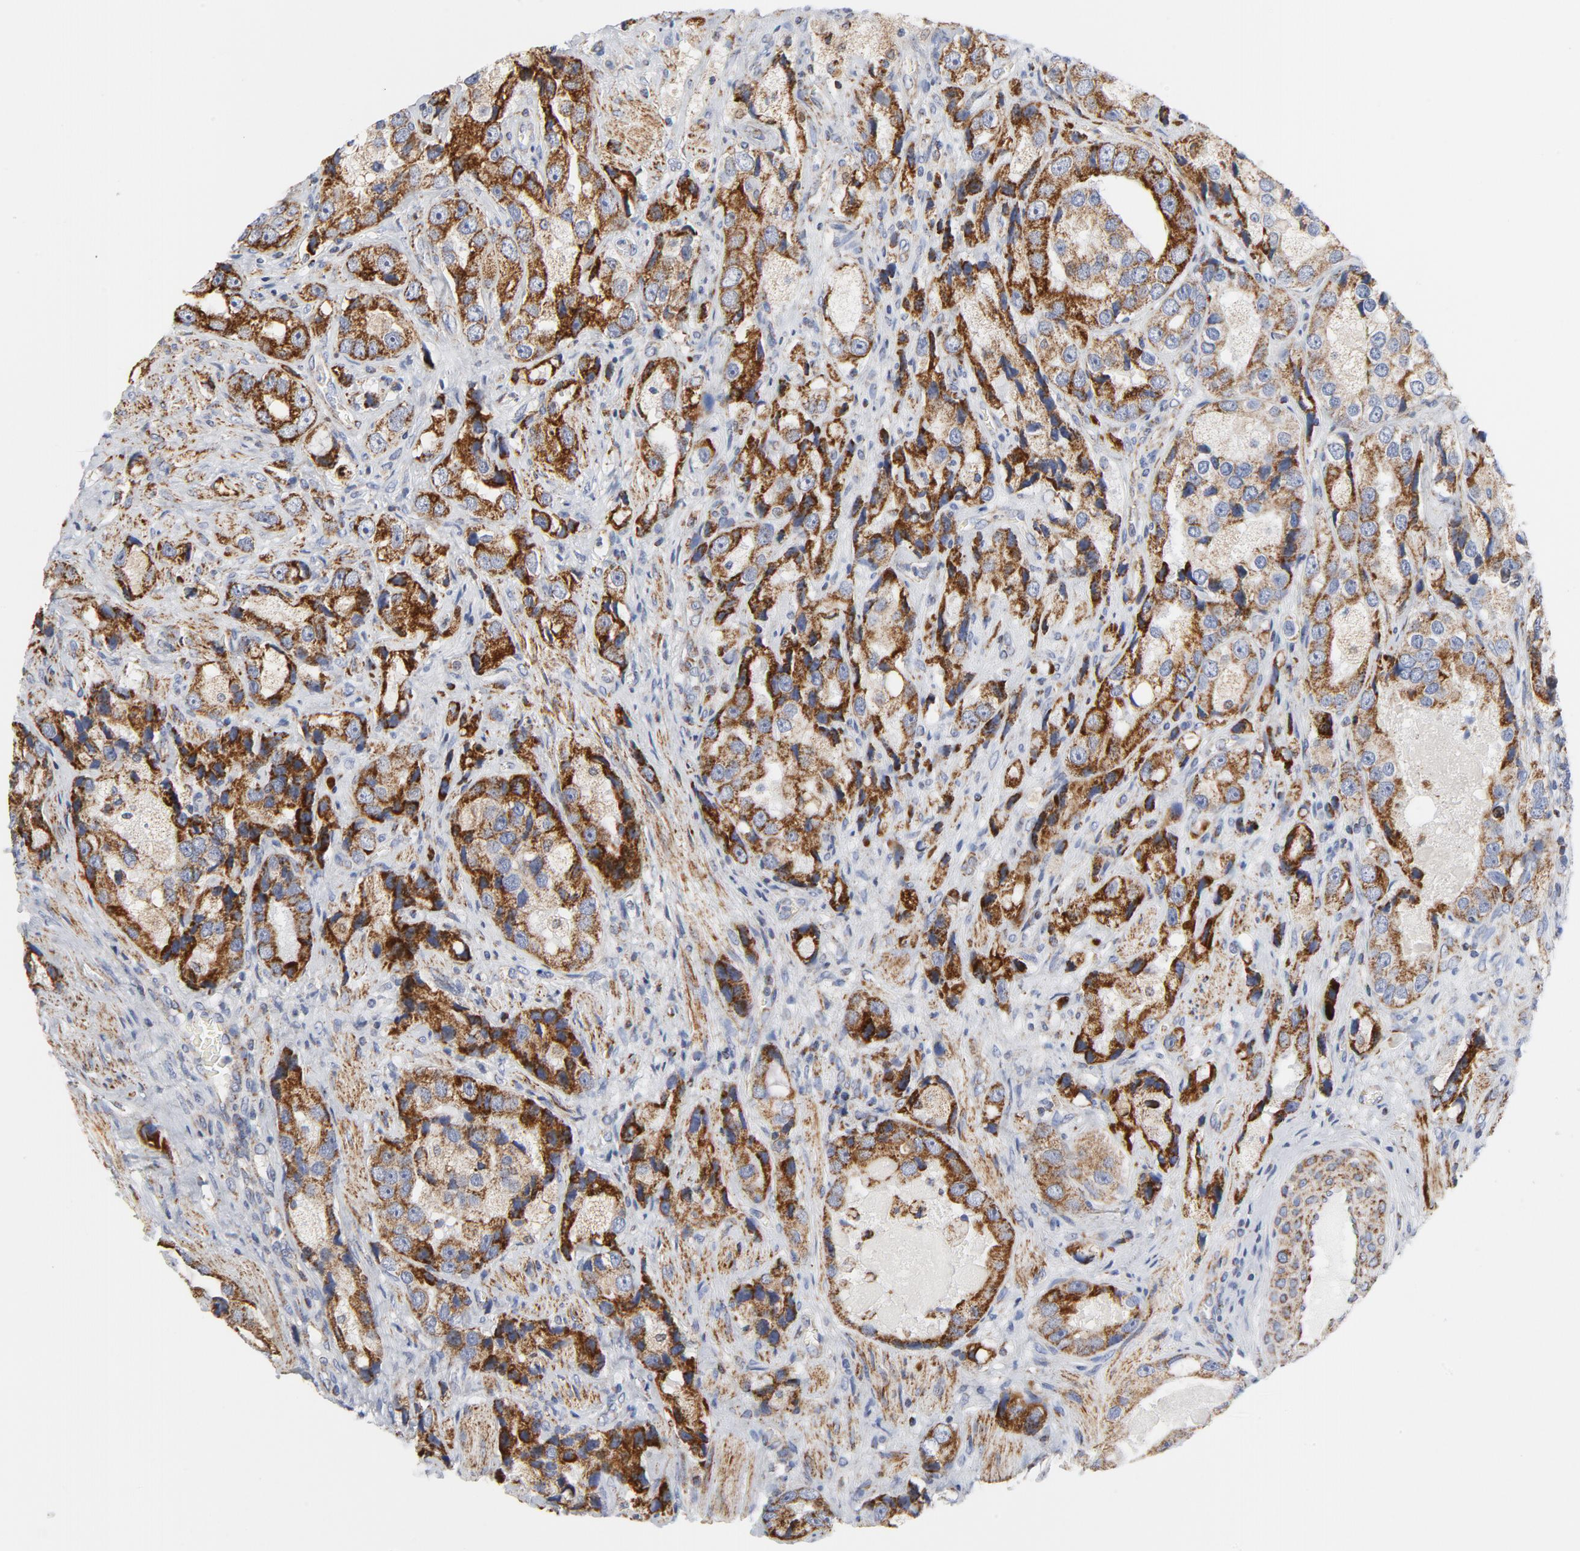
{"staining": {"intensity": "strong", "quantity": ">75%", "location": "cytoplasmic/membranous"}, "tissue": "prostate cancer", "cell_type": "Tumor cells", "image_type": "cancer", "snomed": [{"axis": "morphology", "description": "Adenocarcinoma, High grade"}, {"axis": "topography", "description": "Prostate"}], "caption": "Immunohistochemical staining of prostate cancer demonstrates high levels of strong cytoplasmic/membranous protein staining in approximately >75% of tumor cells. (brown staining indicates protein expression, while blue staining denotes nuclei).", "gene": "CYCS", "patient": {"sex": "male", "age": 63}}